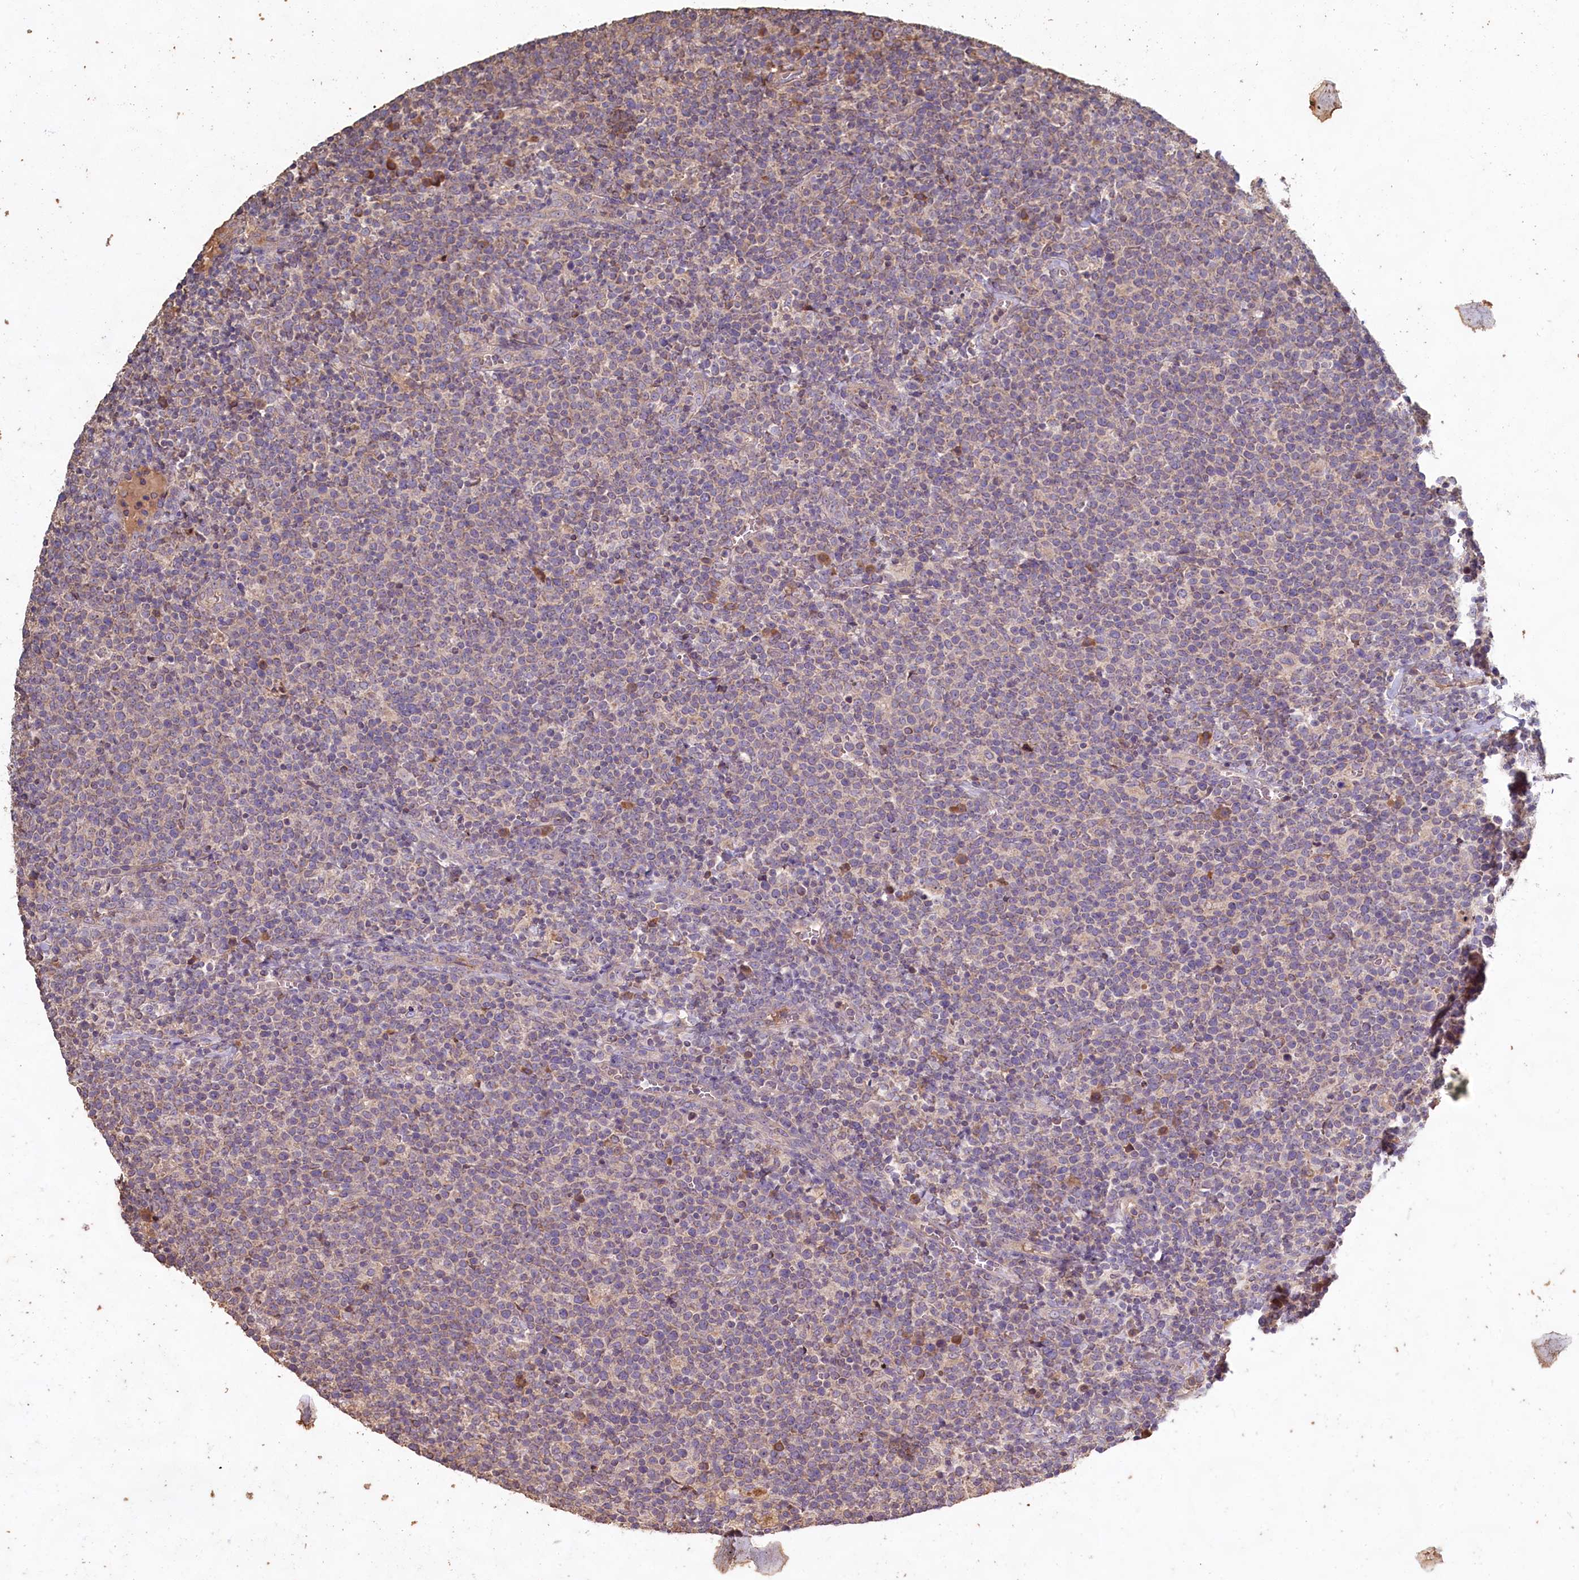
{"staining": {"intensity": "weak", "quantity": "25%-75%", "location": "cytoplasmic/membranous"}, "tissue": "lymphoma", "cell_type": "Tumor cells", "image_type": "cancer", "snomed": [{"axis": "morphology", "description": "Malignant lymphoma, non-Hodgkin's type, High grade"}, {"axis": "topography", "description": "Lymph node"}], "caption": "A histopathology image showing weak cytoplasmic/membranous staining in approximately 25%-75% of tumor cells in malignant lymphoma, non-Hodgkin's type (high-grade), as visualized by brown immunohistochemical staining.", "gene": "FUNDC1", "patient": {"sex": "male", "age": 61}}